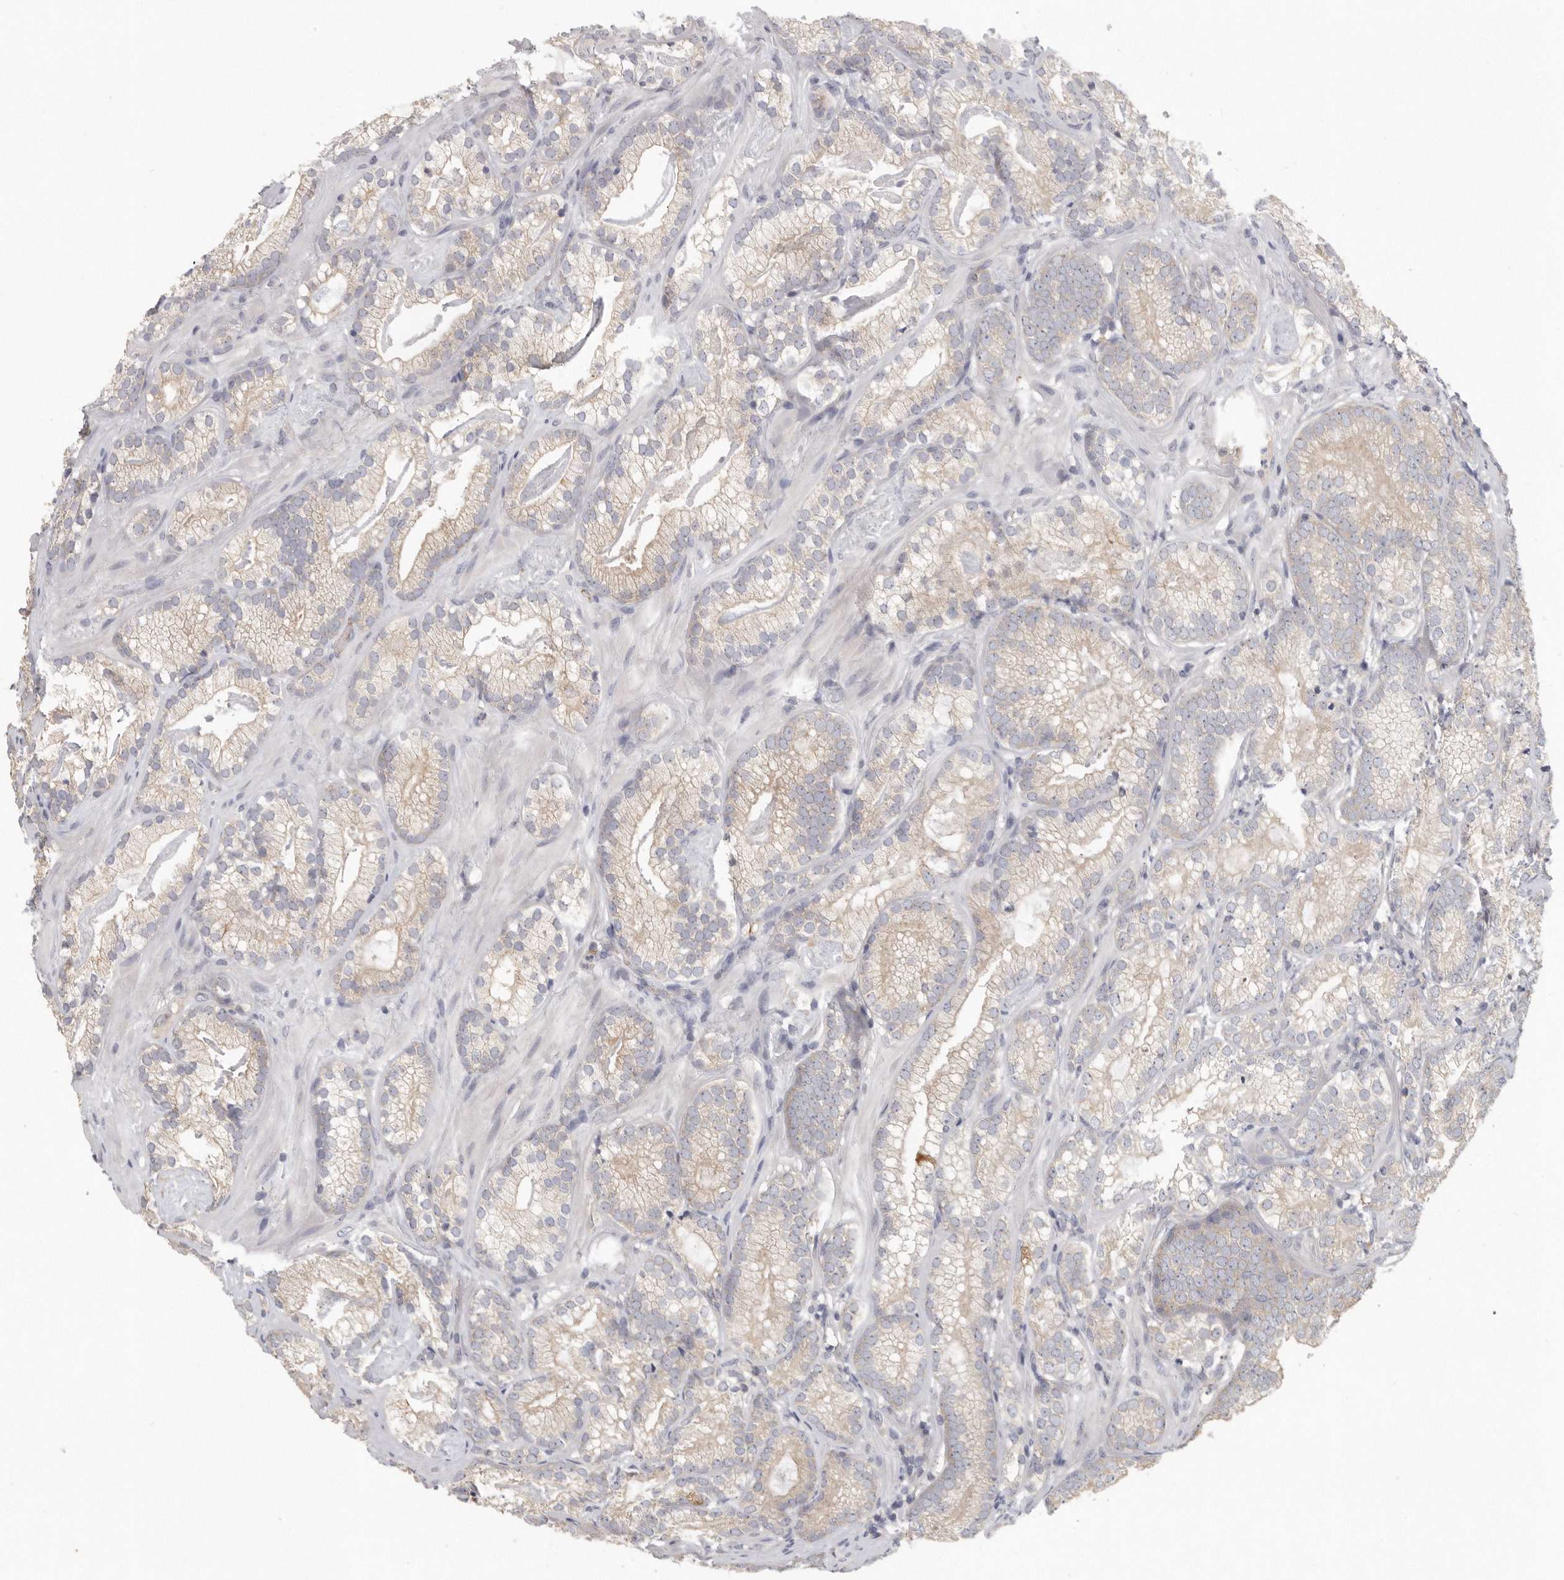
{"staining": {"intensity": "moderate", "quantity": "<25%", "location": "cytoplasmic/membranous"}, "tissue": "prostate cancer", "cell_type": "Tumor cells", "image_type": "cancer", "snomed": [{"axis": "morphology", "description": "Adenocarcinoma, Low grade"}, {"axis": "topography", "description": "Prostate"}], "caption": "Human adenocarcinoma (low-grade) (prostate) stained for a protein (brown) demonstrates moderate cytoplasmic/membranous positive staining in approximately <25% of tumor cells.", "gene": "CFAP298", "patient": {"sex": "male", "age": 72}}